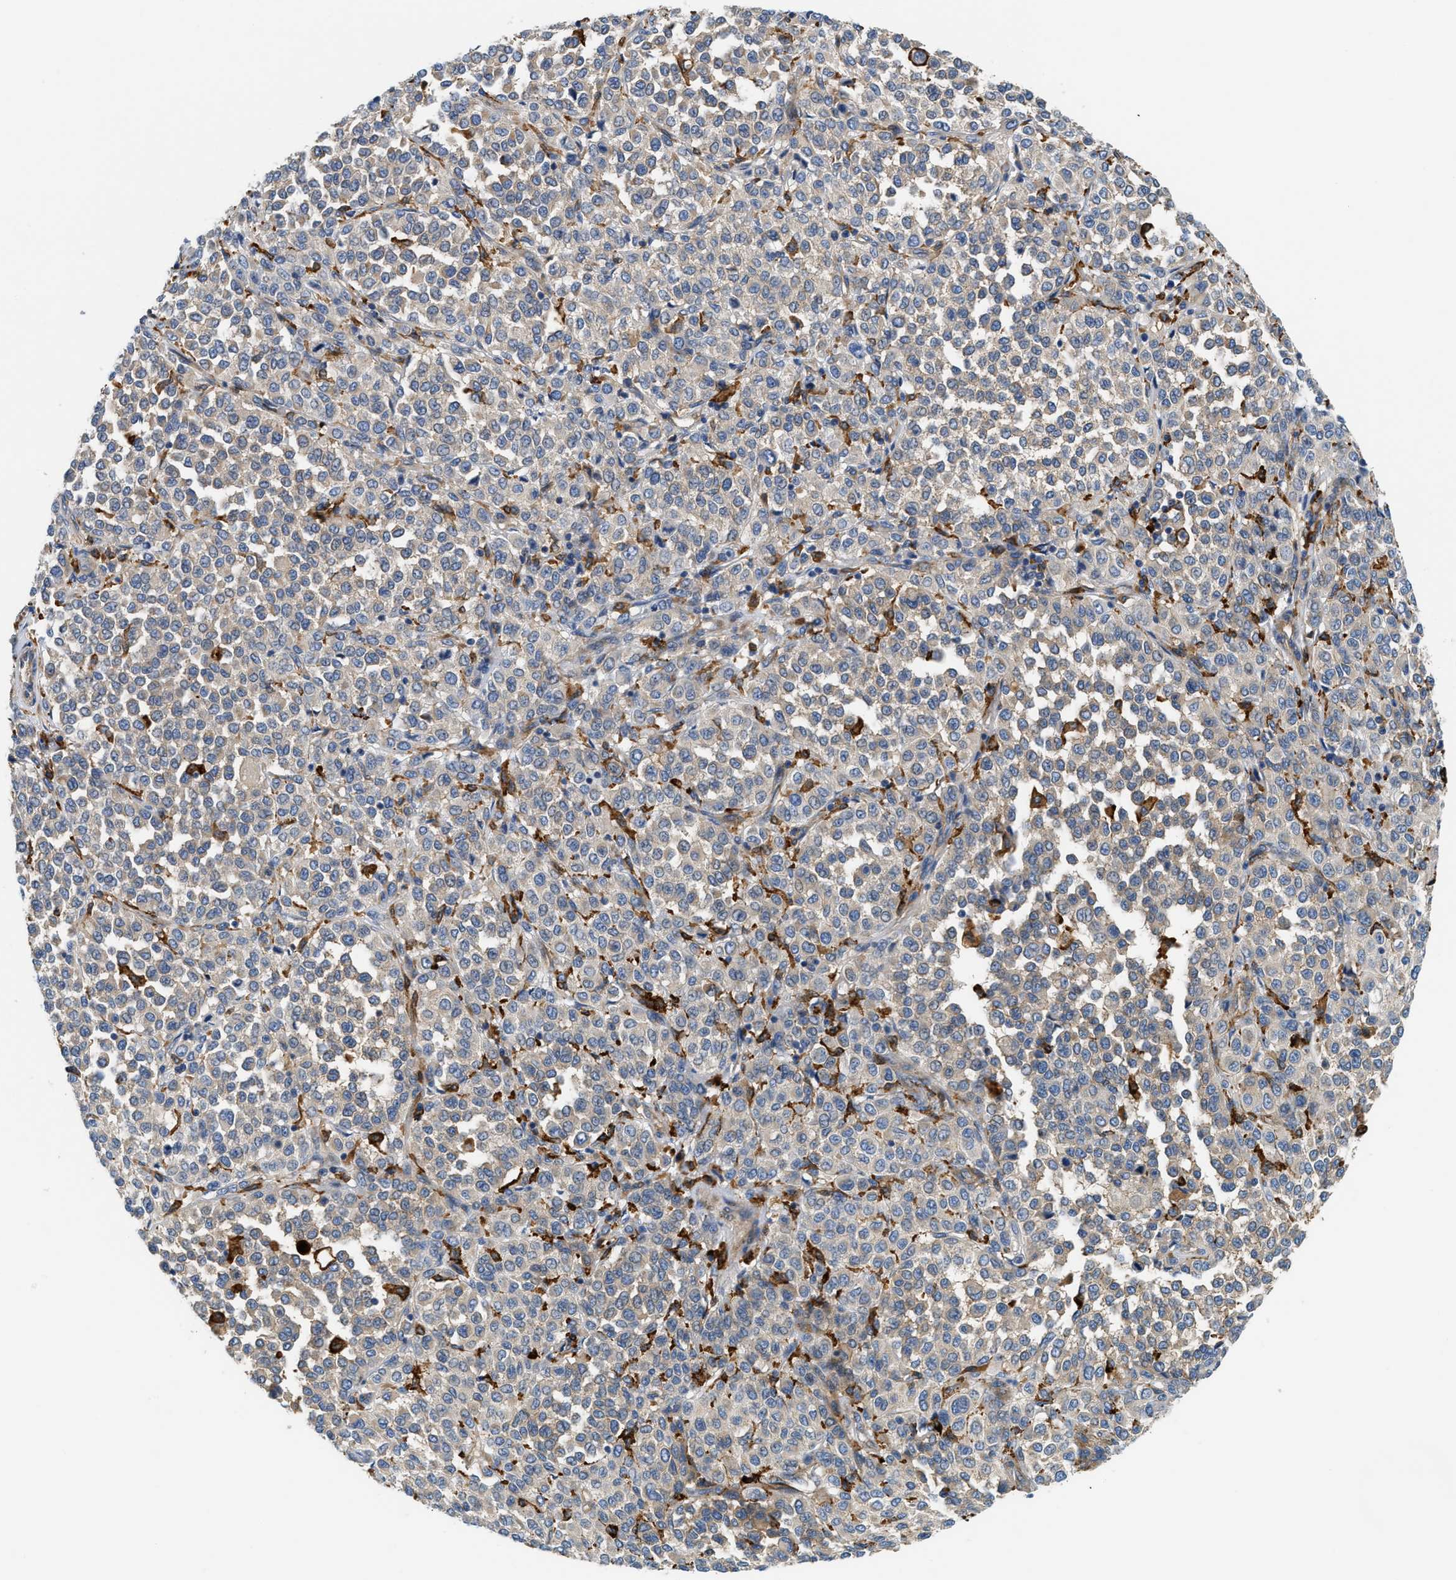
{"staining": {"intensity": "moderate", "quantity": "<25%", "location": "cytoplasmic/membranous"}, "tissue": "melanoma", "cell_type": "Tumor cells", "image_type": "cancer", "snomed": [{"axis": "morphology", "description": "Malignant melanoma, Metastatic site"}, {"axis": "topography", "description": "Pancreas"}], "caption": "Human melanoma stained with a protein marker demonstrates moderate staining in tumor cells.", "gene": "NSUN7", "patient": {"sex": "female", "age": 30}}